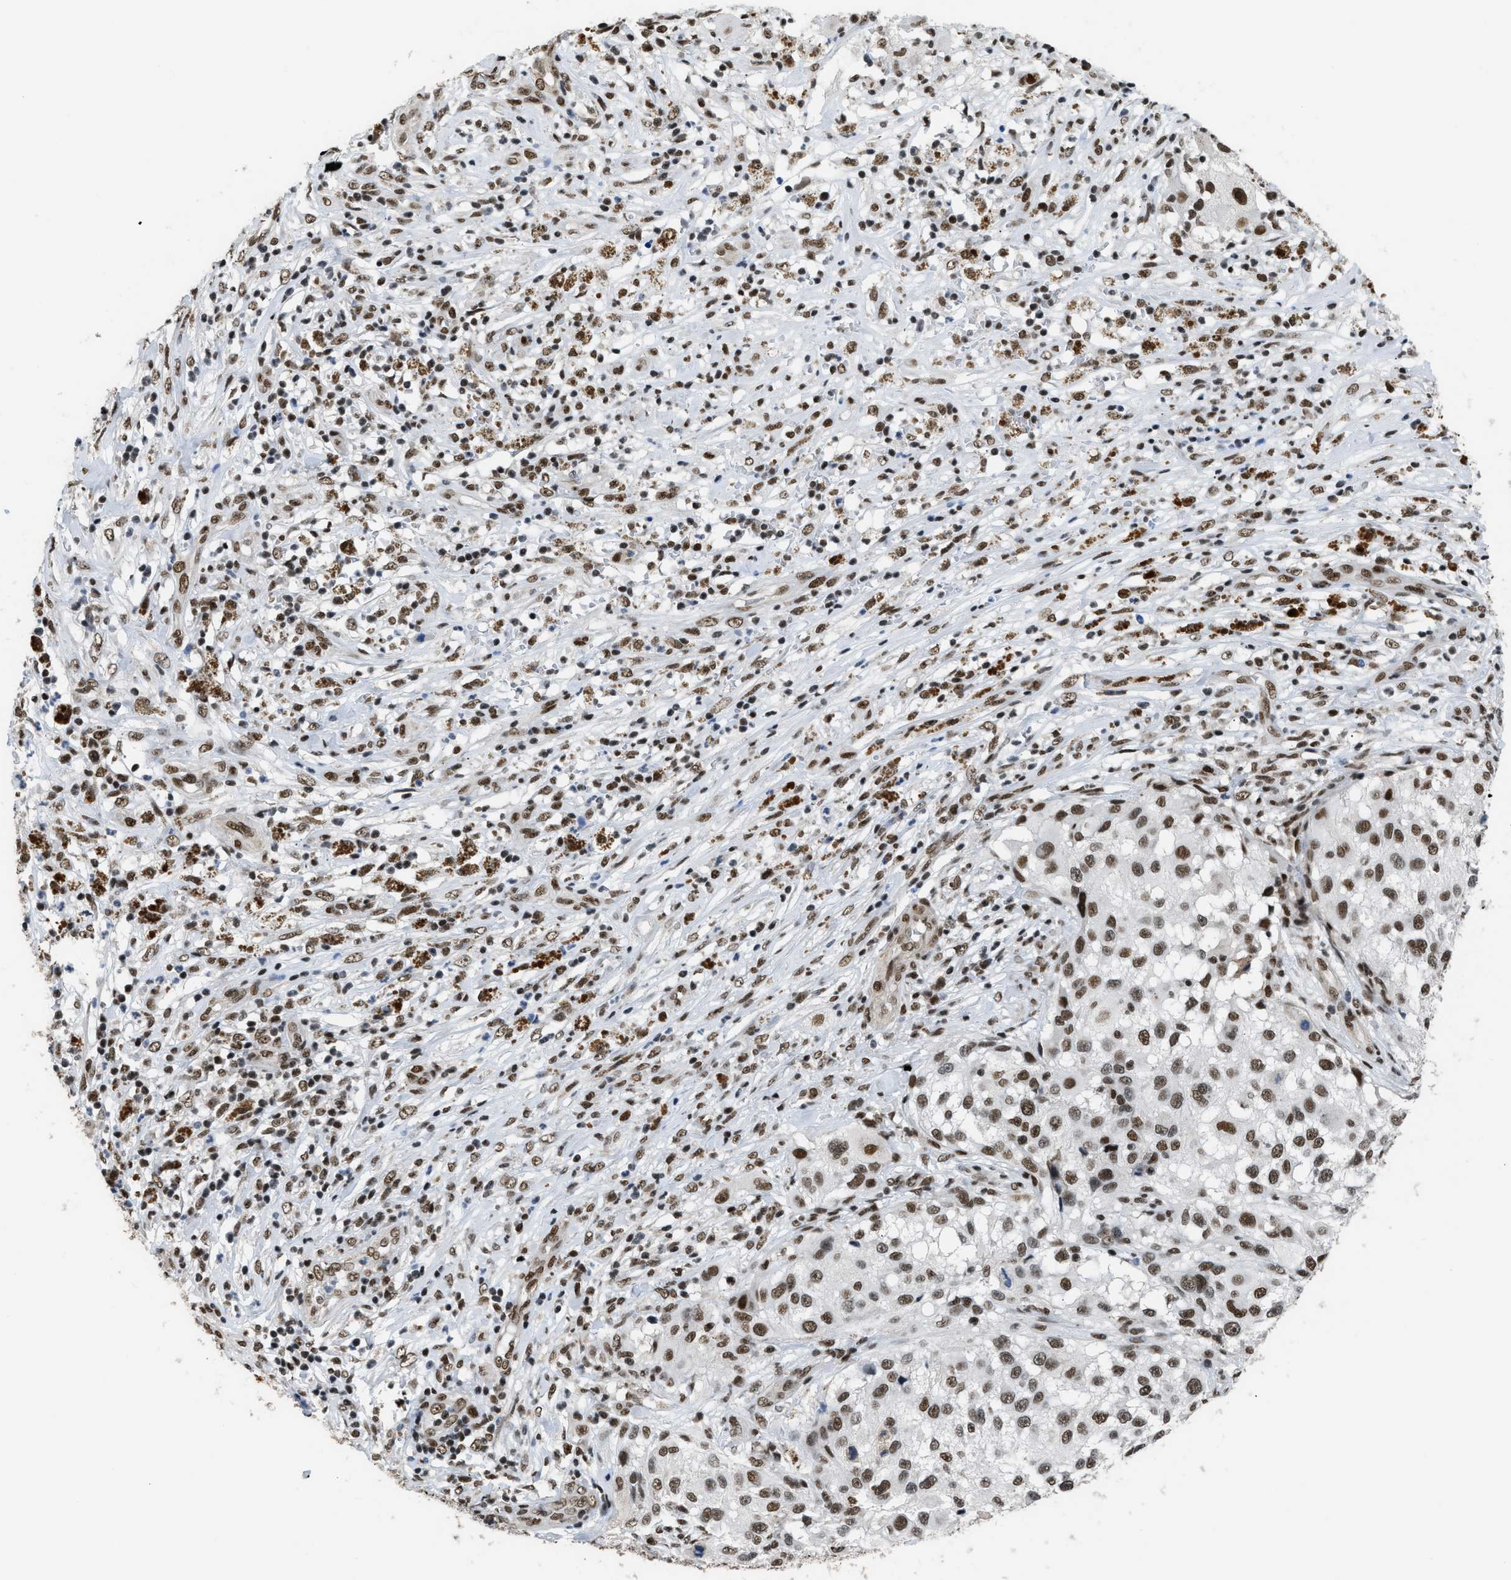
{"staining": {"intensity": "strong", "quantity": ">75%", "location": "nuclear"}, "tissue": "melanoma", "cell_type": "Tumor cells", "image_type": "cancer", "snomed": [{"axis": "morphology", "description": "Necrosis, NOS"}, {"axis": "morphology", "description": "Malignant melanoma, NOS"}, {"axis": "topography", "description": "Skin"}], "caption": "Immunohistochemical staining of human malignant melanoma reveals high levels of strong nuclear positivity in about >75% of tumor cells. (DAB (3,3'-diaminobenzidine) = brown stain, brightfield microscopy at high magnification).", "gene": "SCAF4", "patient": {"sex": "female", "age": 87}}